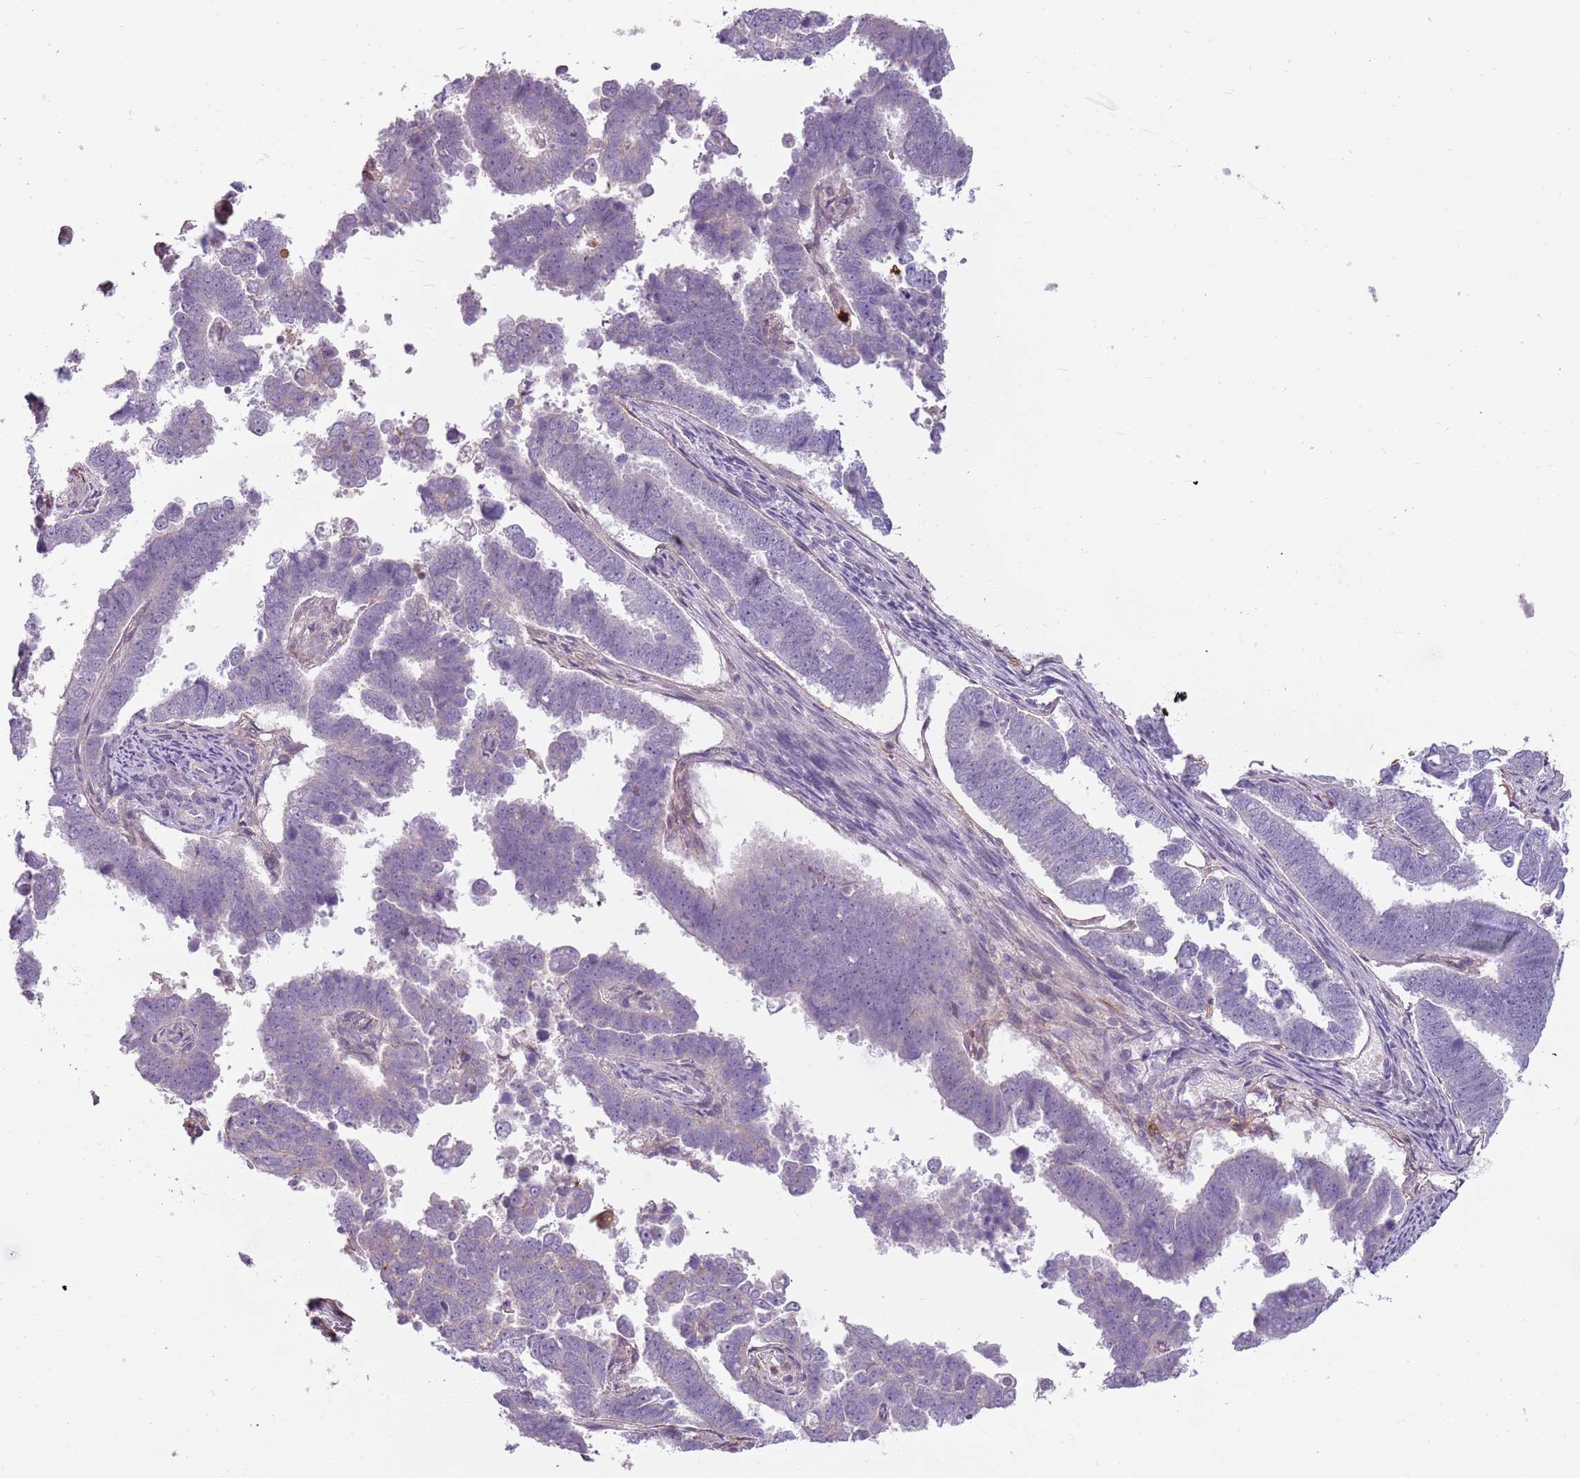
{"staining": {"intensity": "negative", "quantity": "none", "location": "none"}, "tissue": "endometrial cancer", "cell_type": "Tumor cells", "image_type": "cancer", "snomed": [{"axis": "morphology", "description": "Adenocarcinoma, NOS"}, {"axis": "topography", "description": "Endometrium"}], "caption": "Immunohistochemistry (IHC) micrograph of neoplastic tissue: human endometrial adenocarcinoma stained with DAB demonstrates no significant protein staining in tumor cells.", "gene": "SPAG4", "patient": {"sex": "female", "age": 75}}